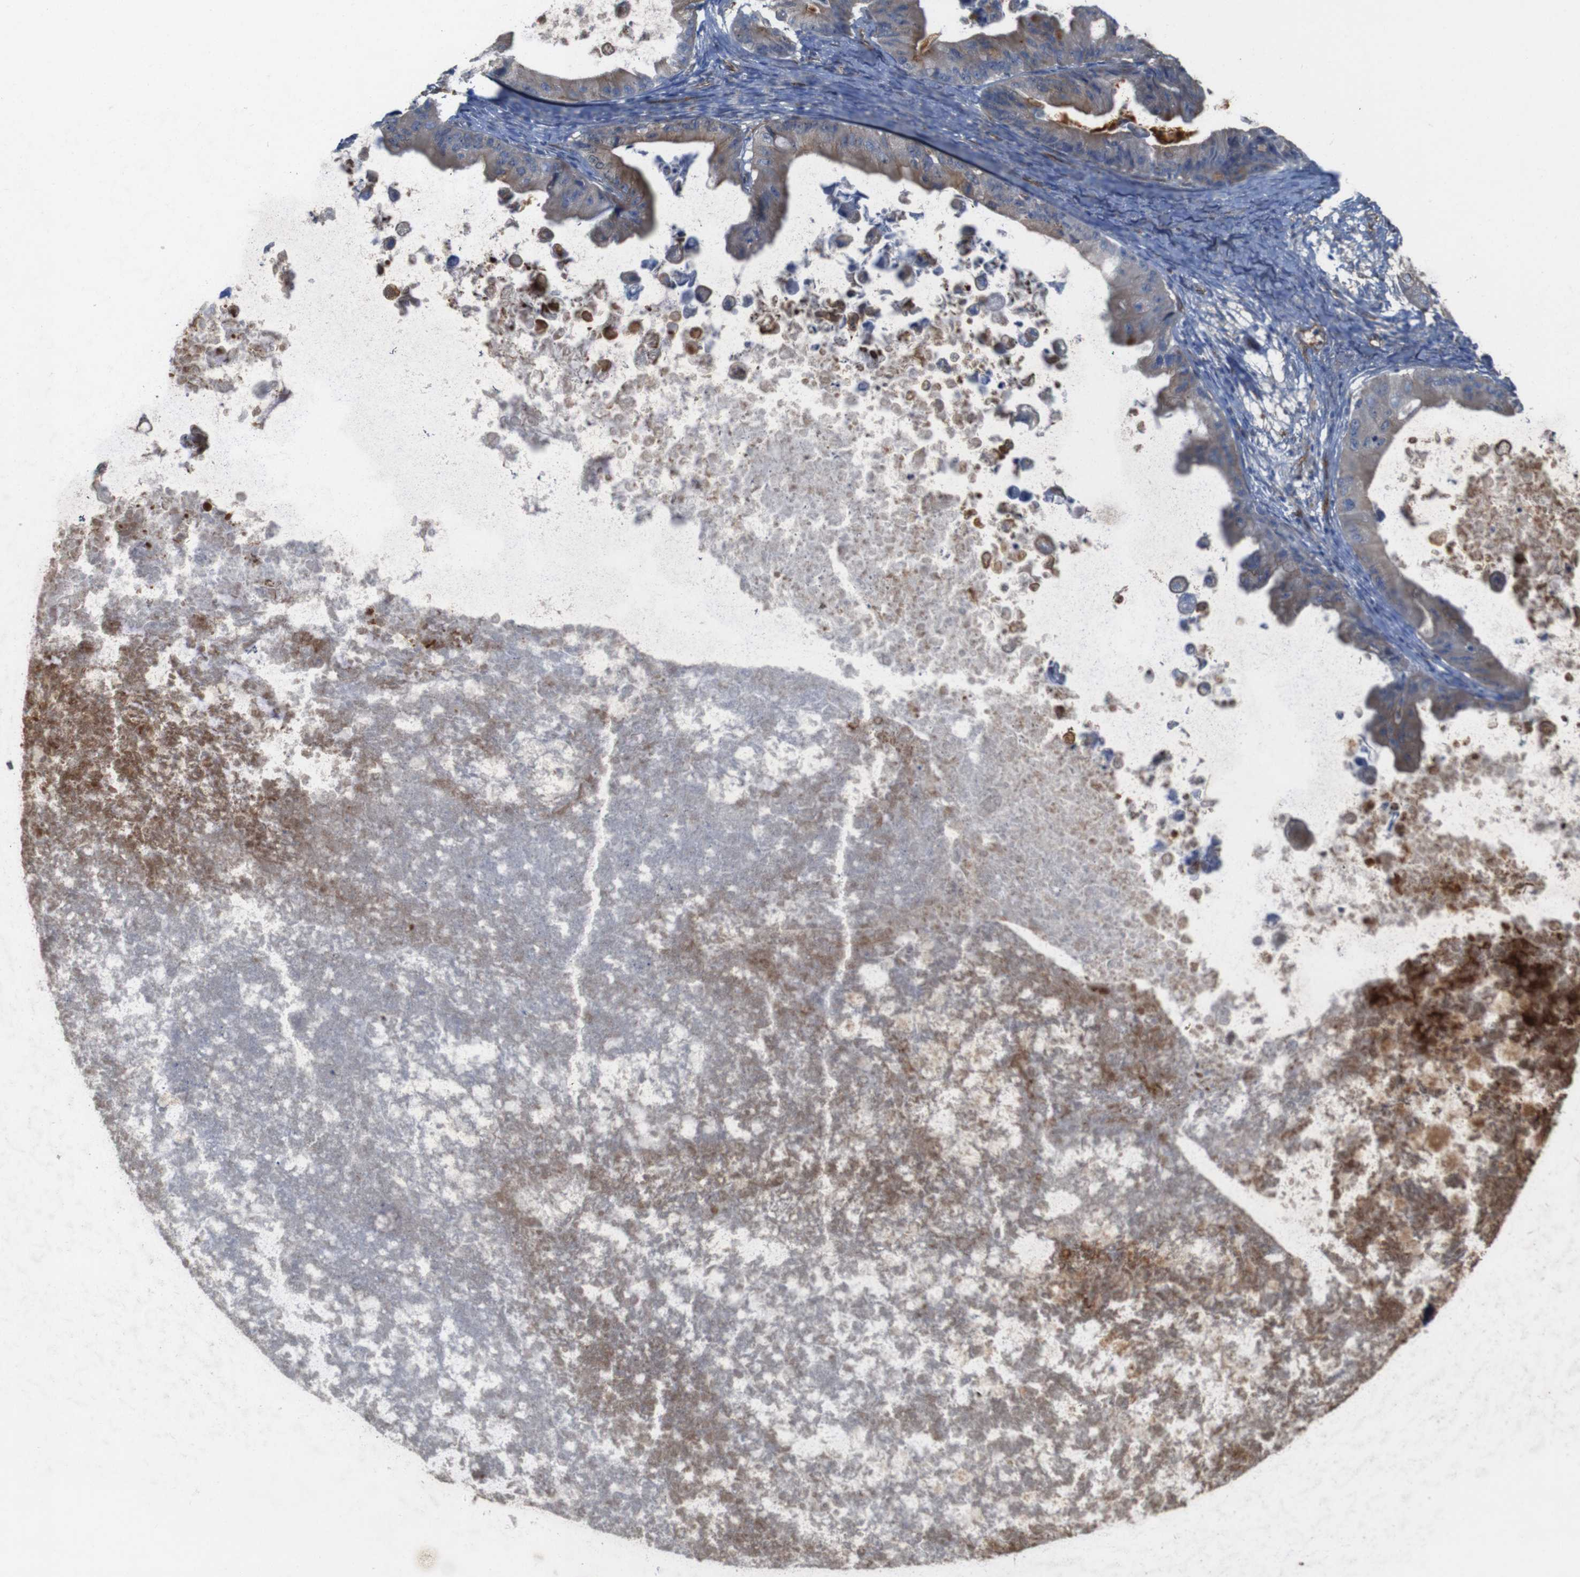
{"staining": {"intensity": "weak", "quantity": ">75%", "location": "cytoplasmic/membranous"}, "tissue": "ovarian cancer", "cell_type": "Tumor cells", "image_type": "cancer", "snomed": [{"axis": "morphology", "description": "Cystadenocarcinoma, mucinous, NOS"}, {"axis": "topography", "description": "Ovary"}], "caption": "Ovarian cancer was stained to show a protein in brown. There is low levels of weak cytoplasmic/membranous positivity in approximately >75% of tumor cells. Nuclei are stained in blue.", "gene": "PTGER4", "patient": {"sex": "female", "age": 37}}